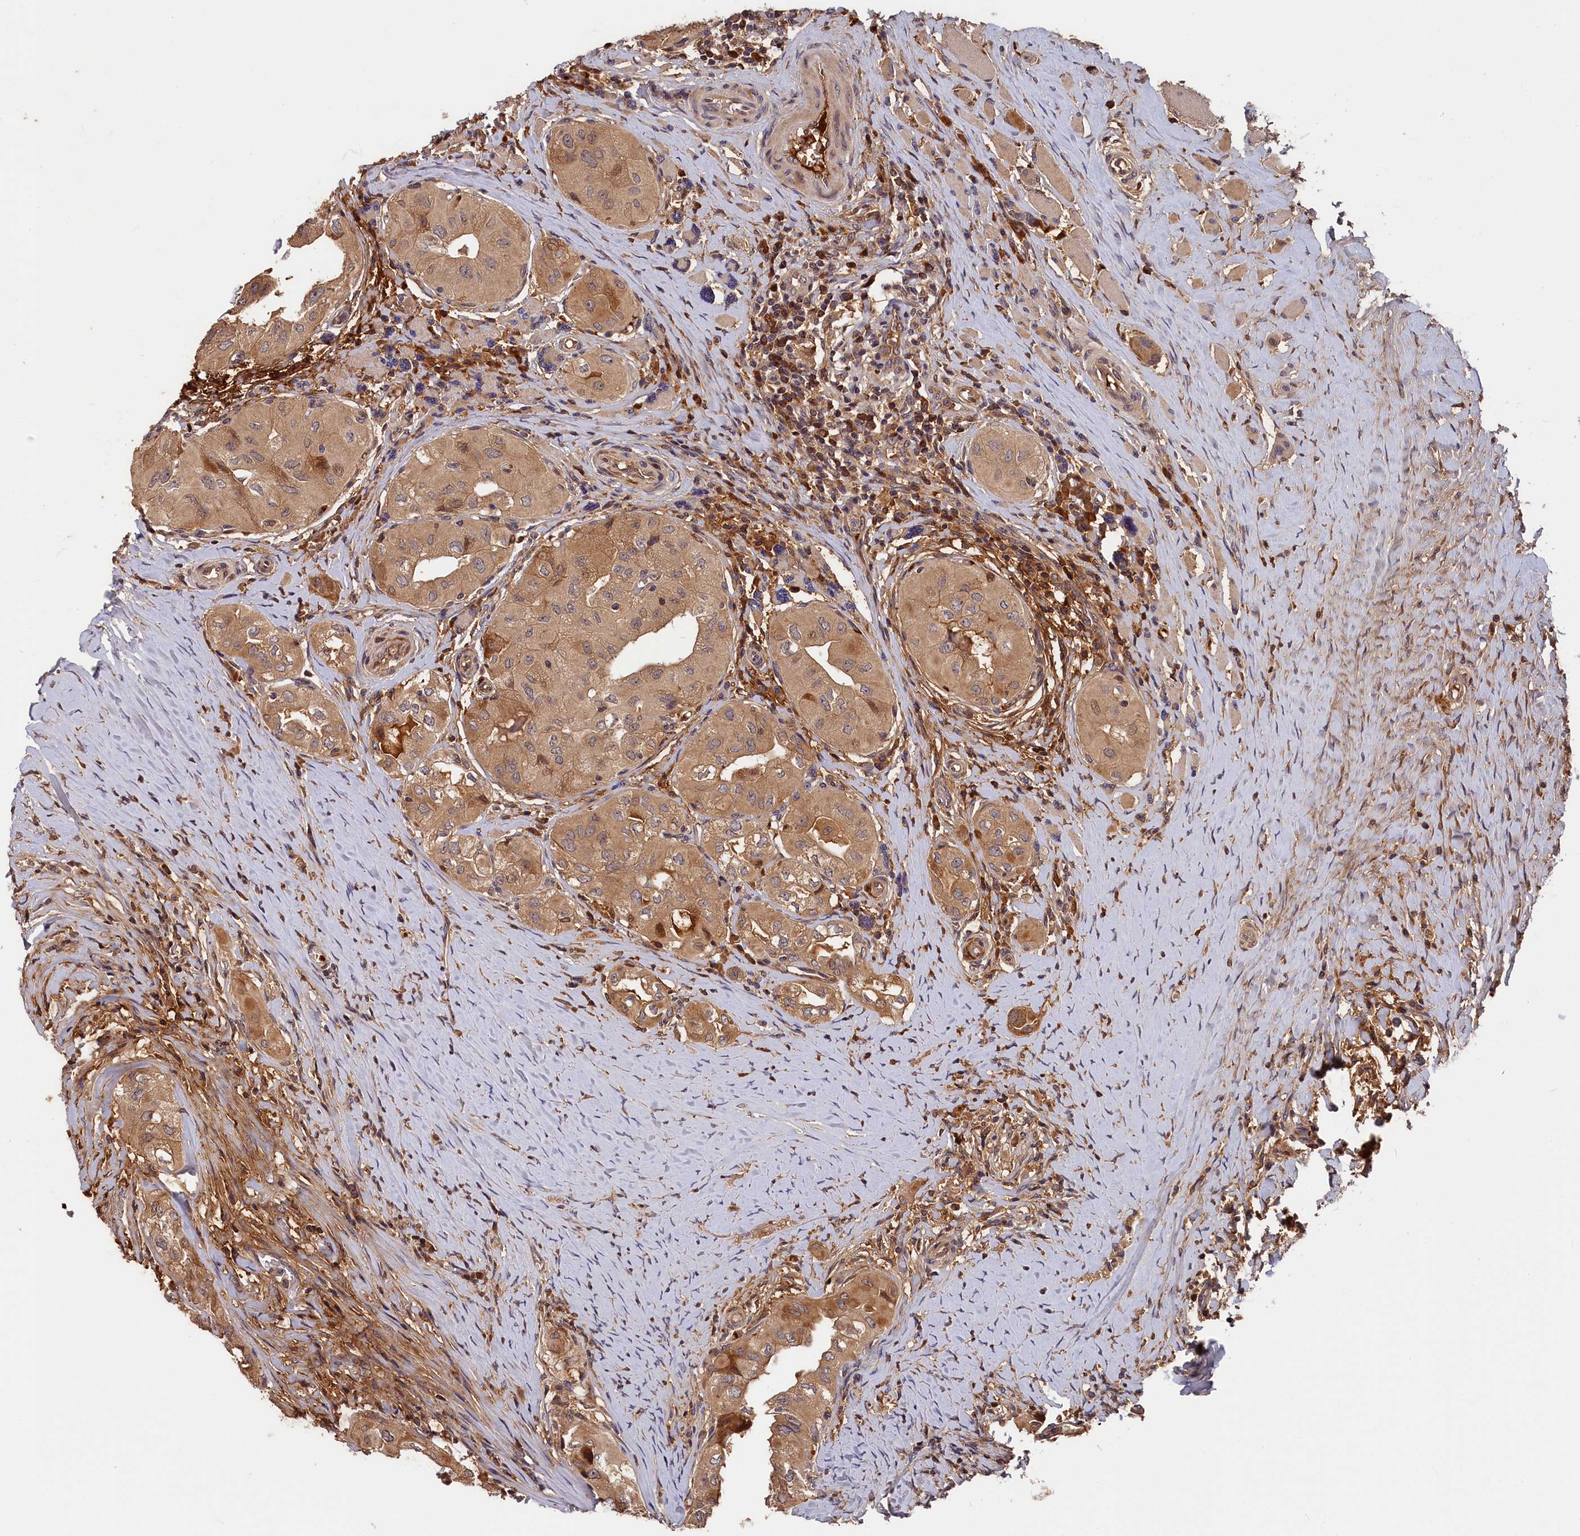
{"staining": {"intensity": "moderate", "quantity": ">75%", "location": "cytoplasmic/membranous"}, "tissue": "thyroid cancer", "cell_type": "Tumor cells", "image_type": "cancer", "snomed": [{"axis": "morphology", "description": "Papillary adenocarcinoma, NOS"}, {"axis": "topography", "description": "Thyroid gland"}], "caption": "An image showing moderate cytoplasmic/membranous positivity in approximately >75% of tumor cells in thyroid papillary adenocarcinoma, as visualized by brown immunohistochemical staining.", "gene": "ITIH1", "patient": {"sex": "female", "age": 59}}